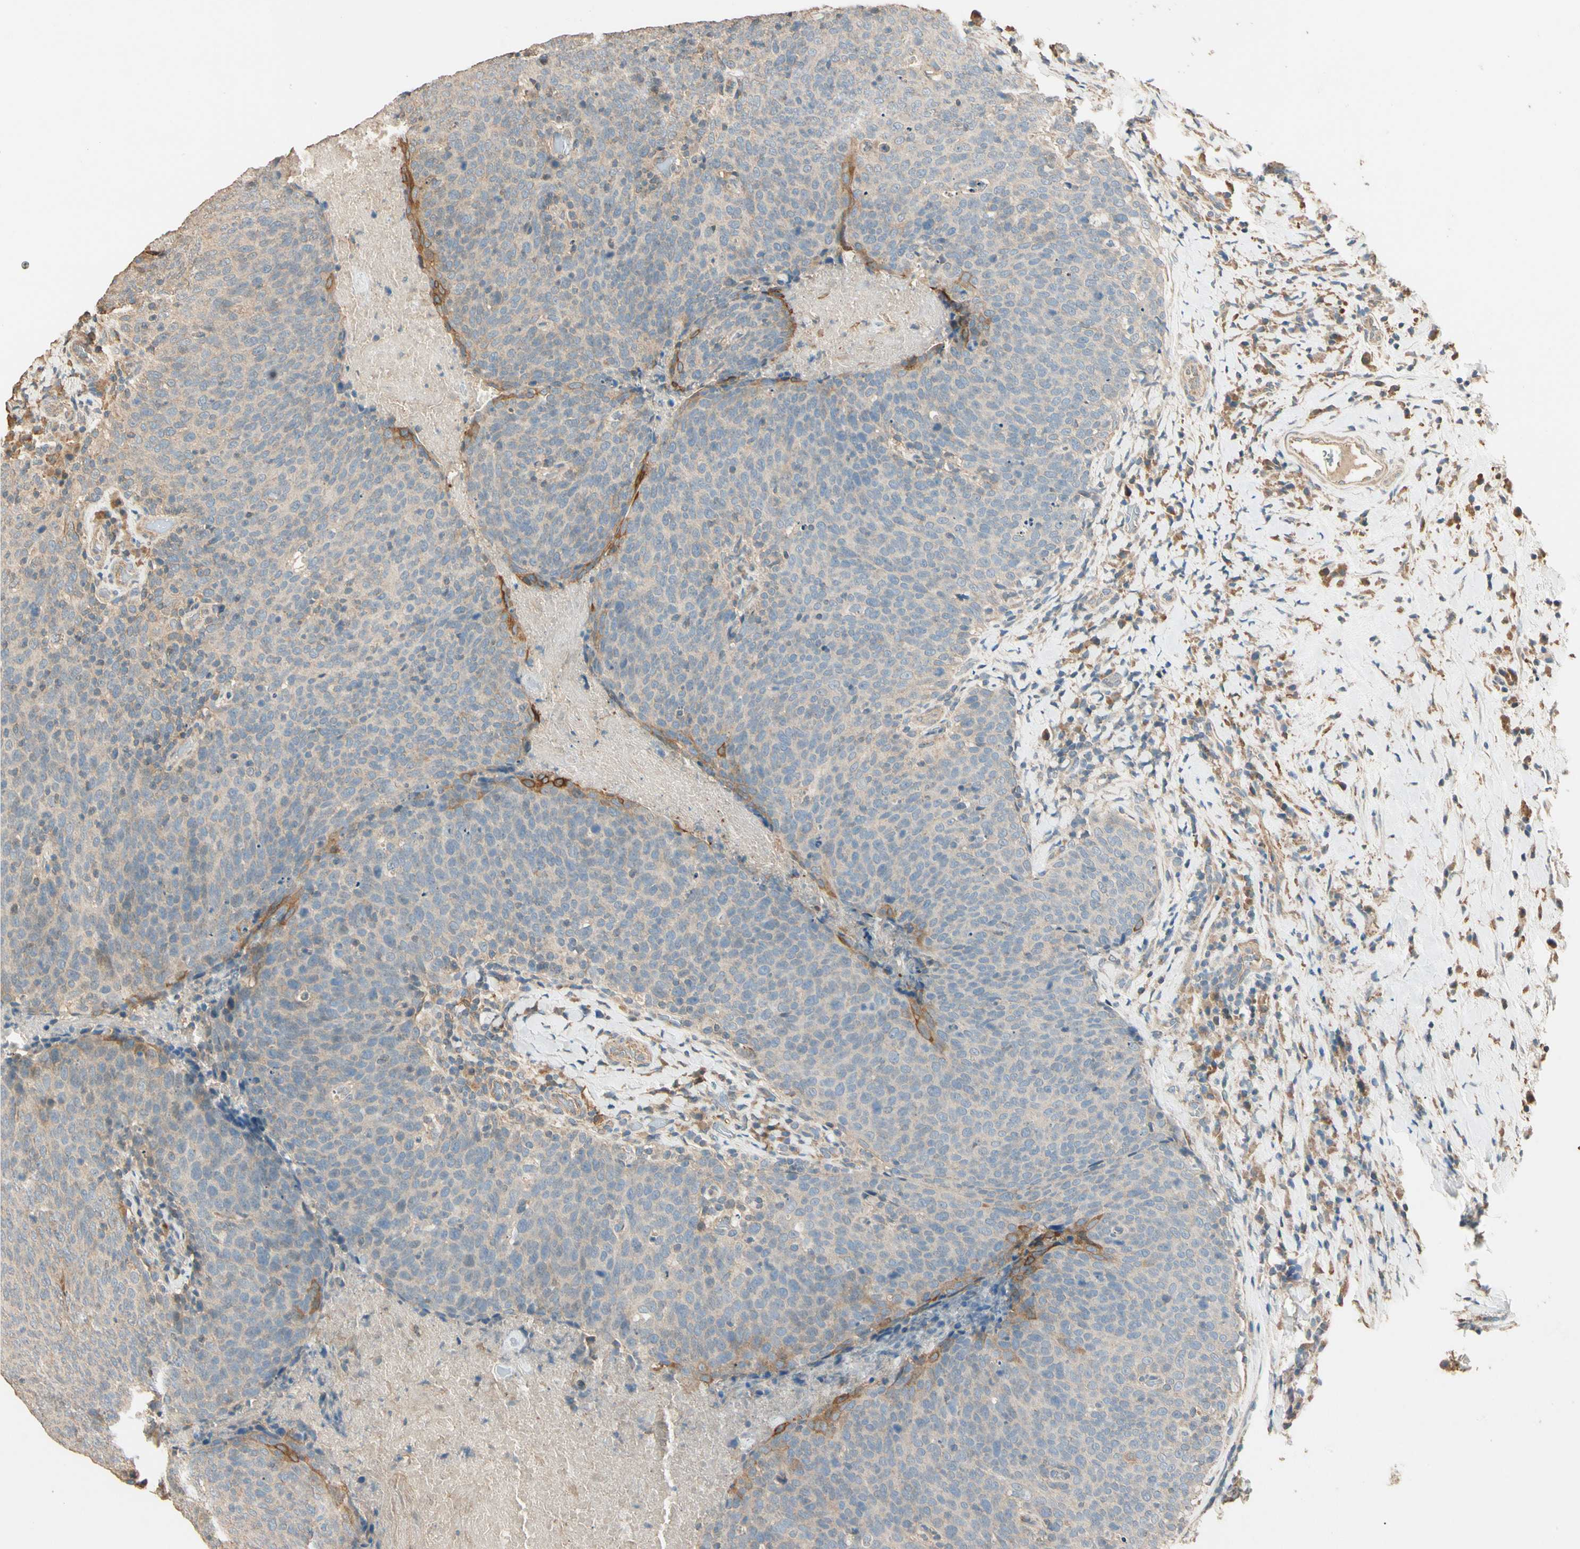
{"staining": {"intensity": "weak", "quantity": "<25%", "location": "cytoplasmic/membranous"}, "tissue": "head and neck cancer", "cell_type": "Tumor cells", "image_type": "cancer", "snomed": [{"axis": "morphology", "description": "Squamous cell carcinoma, NOS"}, {"axis": "morphology", "description": "Squamous cell carcinoma, metastatic, NOS"}, {"axis": "topography", "description": "Lymph node"}, {"axis": "topography", "description": "Head-Neck"}], "caption": "Immunohistochemistry histopathology image of human head and neck metastatic squamous cell carcinoma stained for a protein (brown), which shows no expression in tumor cells.", "gene": "CDH6", "patient": {"sex": "male", "age": 62}}